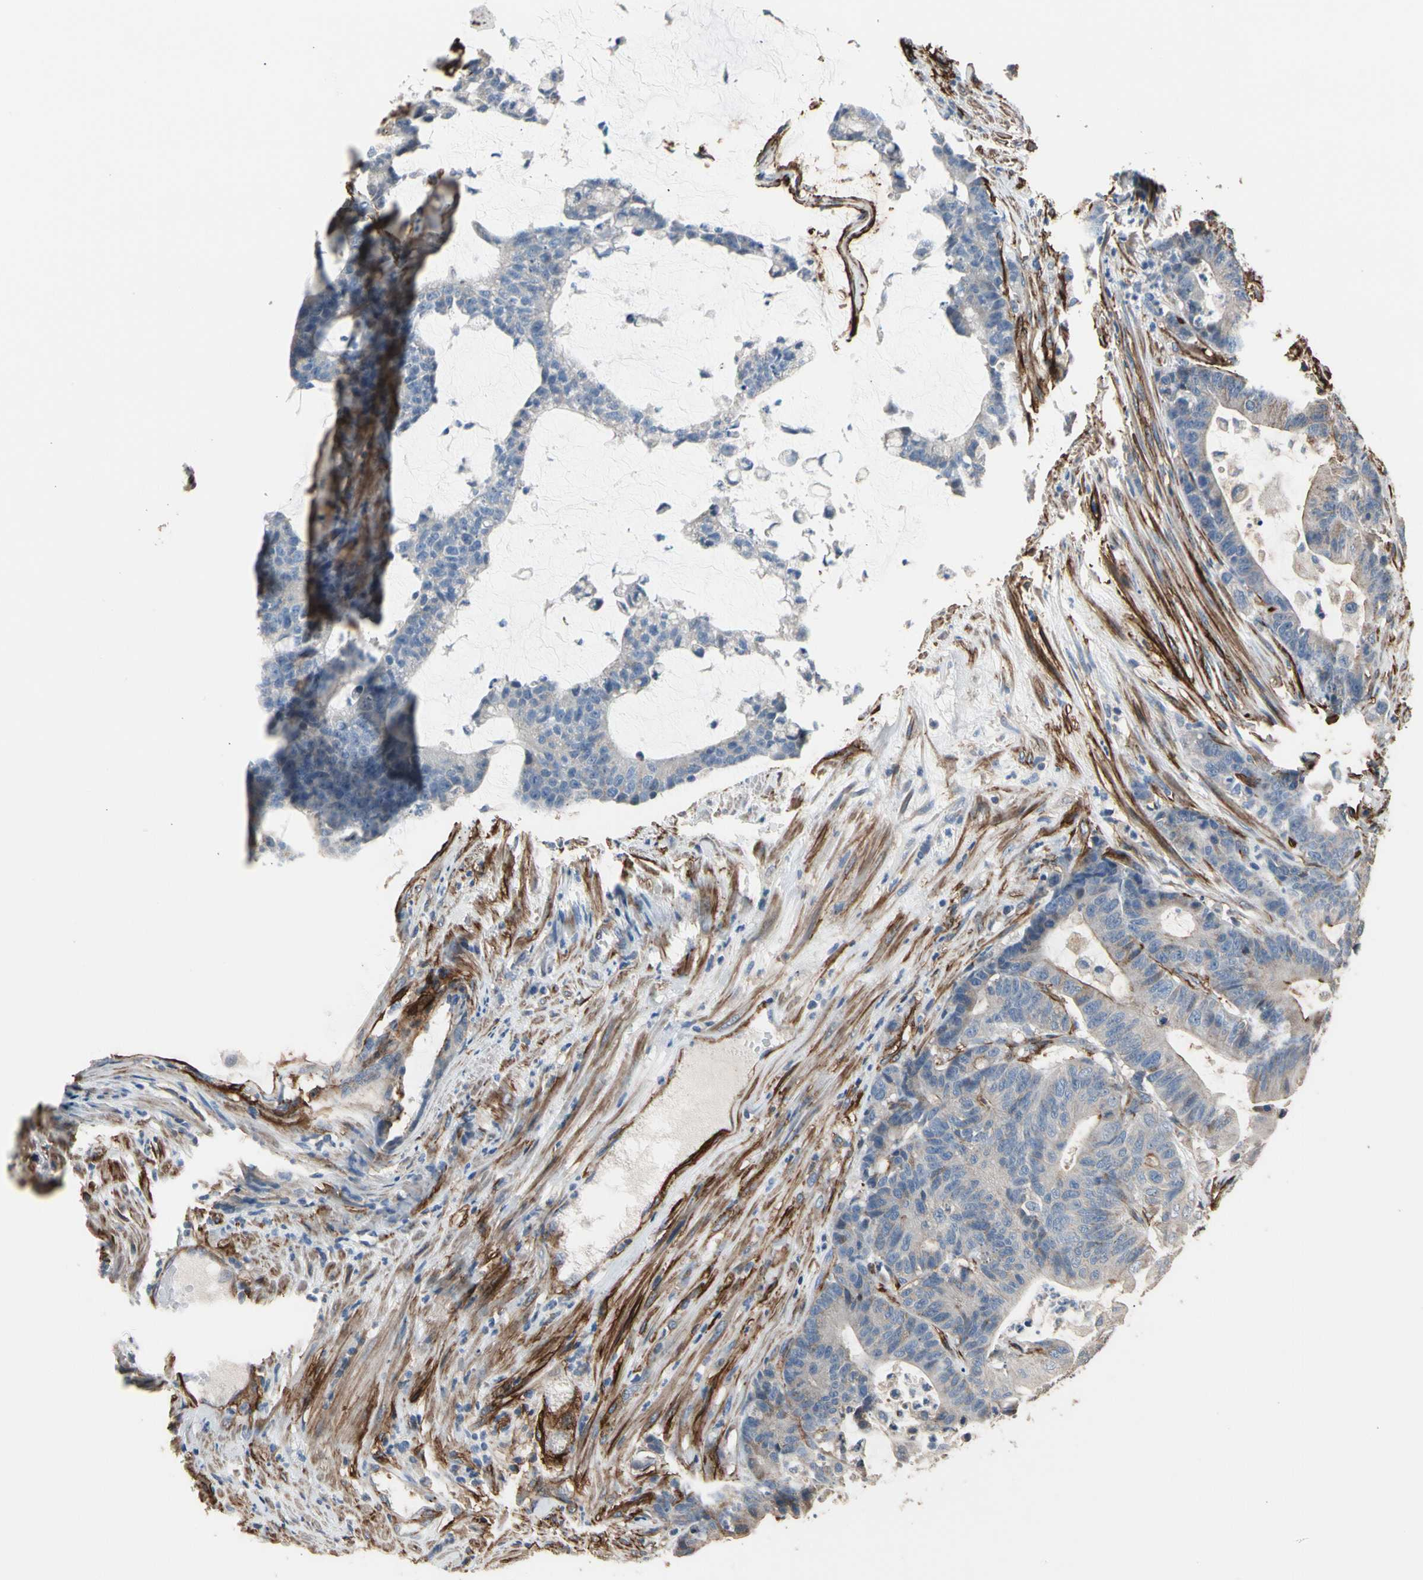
{"staining": {"intensity": "weak", "quantity": "25%-75%", "location": "cytoplasmic/membranous"}, "tissue": "colorectal cancer", "cell_type": "Tumor cells", "image_type": "cancer", "snomed": [{"axis": "morphology", "description": "Adenocarcinoma, NOS"}, {"axis": "topography", "description": "Colon"}], "caption": "Tumor cells exhibit weak cytoplasmic/membranous positivity in about 25%-75% of cells in colorectal adenocarcinoma.", "gene": "SUSD2", "patient": {"sex": "female", "age": 84}}